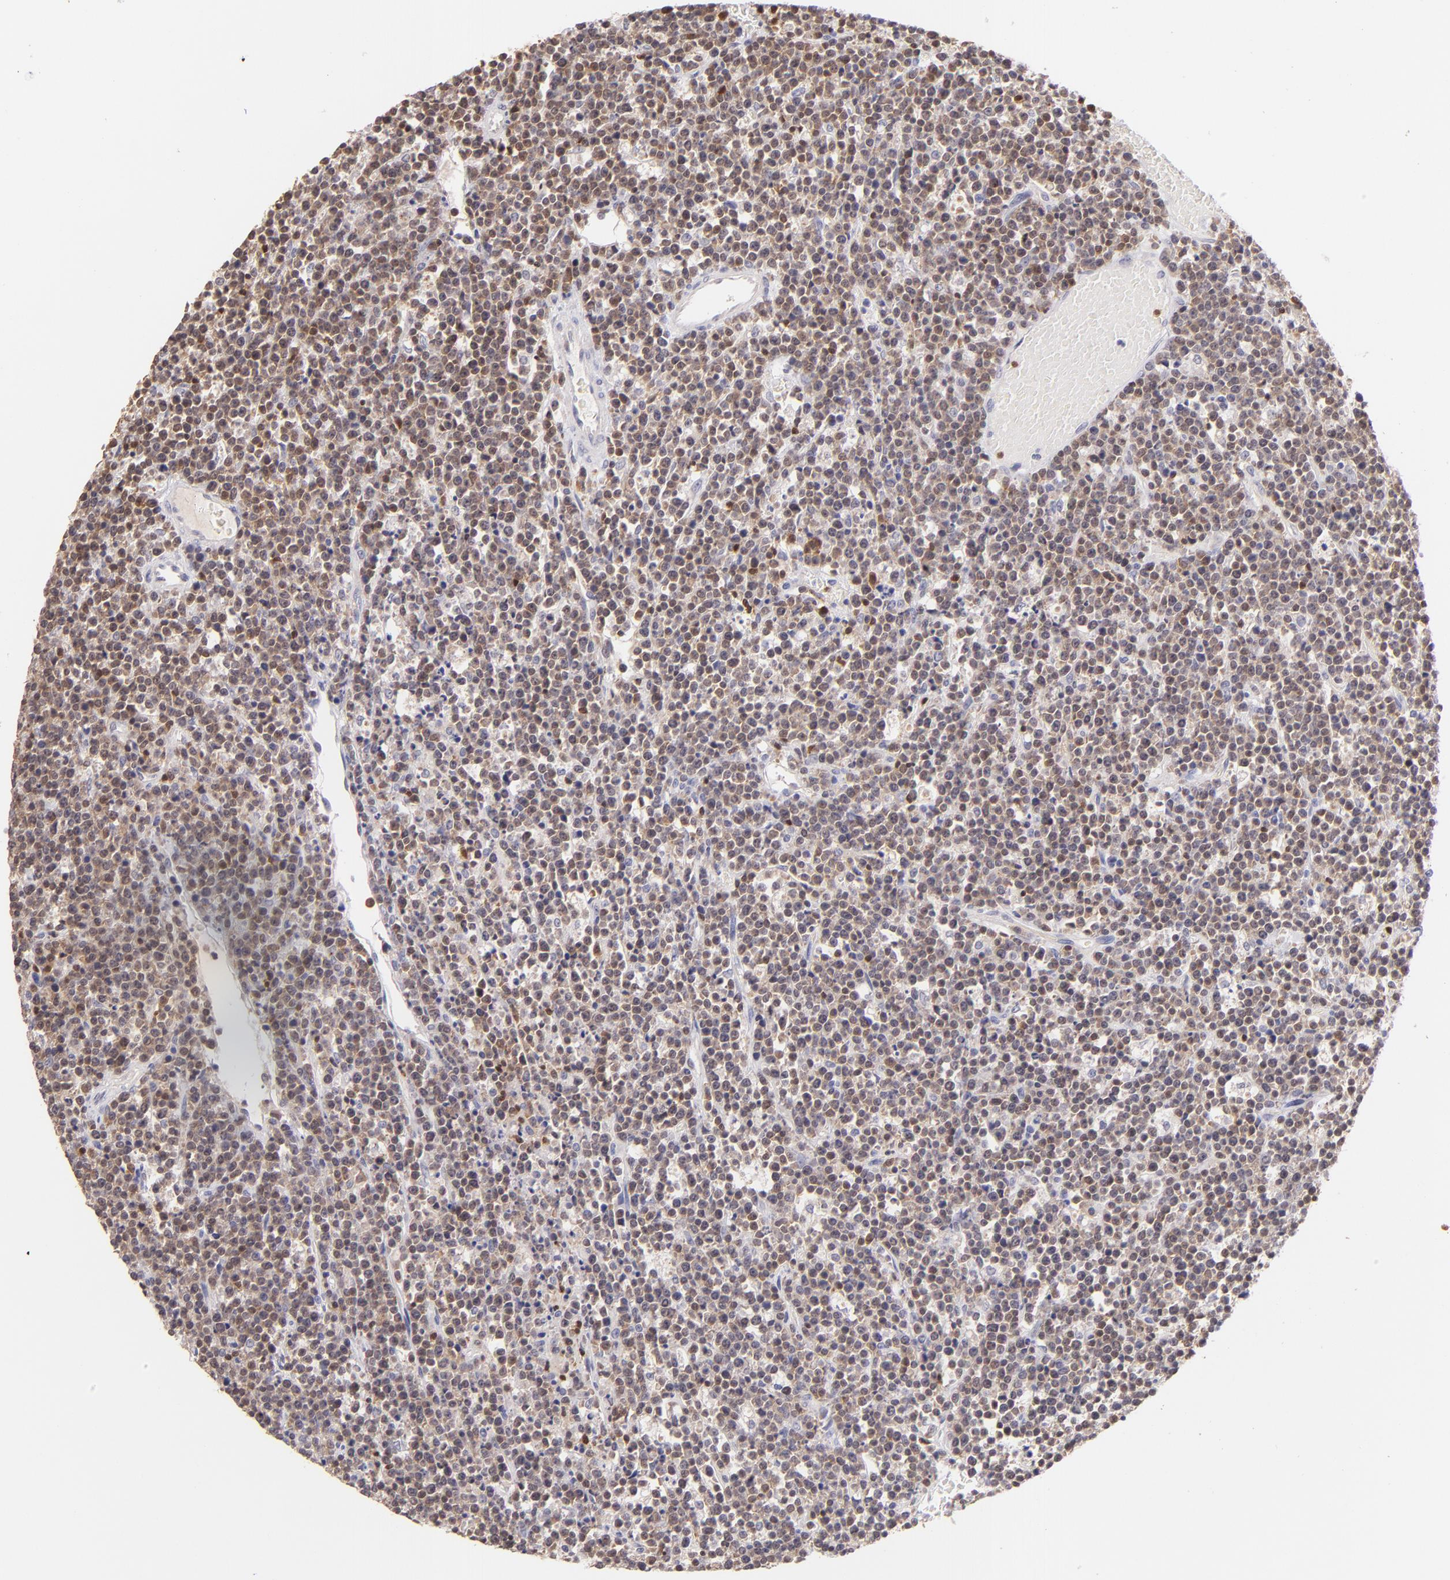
{"staining": {"intensity": "moderate", "quantity": ">75%", "location": "cytoplasmic/membranous"}, "tissue": "lymphoma", "cell_type": "Tumor cells", "image_type": "cancer", "snomed": [{"axis": "morphology", "description": "Malignant lymphoma, non-Hodgkin's type, High grade"}, {"axis": "topography", "description": "Ovary"}], "caption": "Tumor cells exhibit moderate cytoplasmic/membranous positivity in about >75% of cells in high-grade malignant lymphoma, non-Hodgkin's type.", "gene": "ZAP70", "patient": {"sex": "female", "age": 56}}